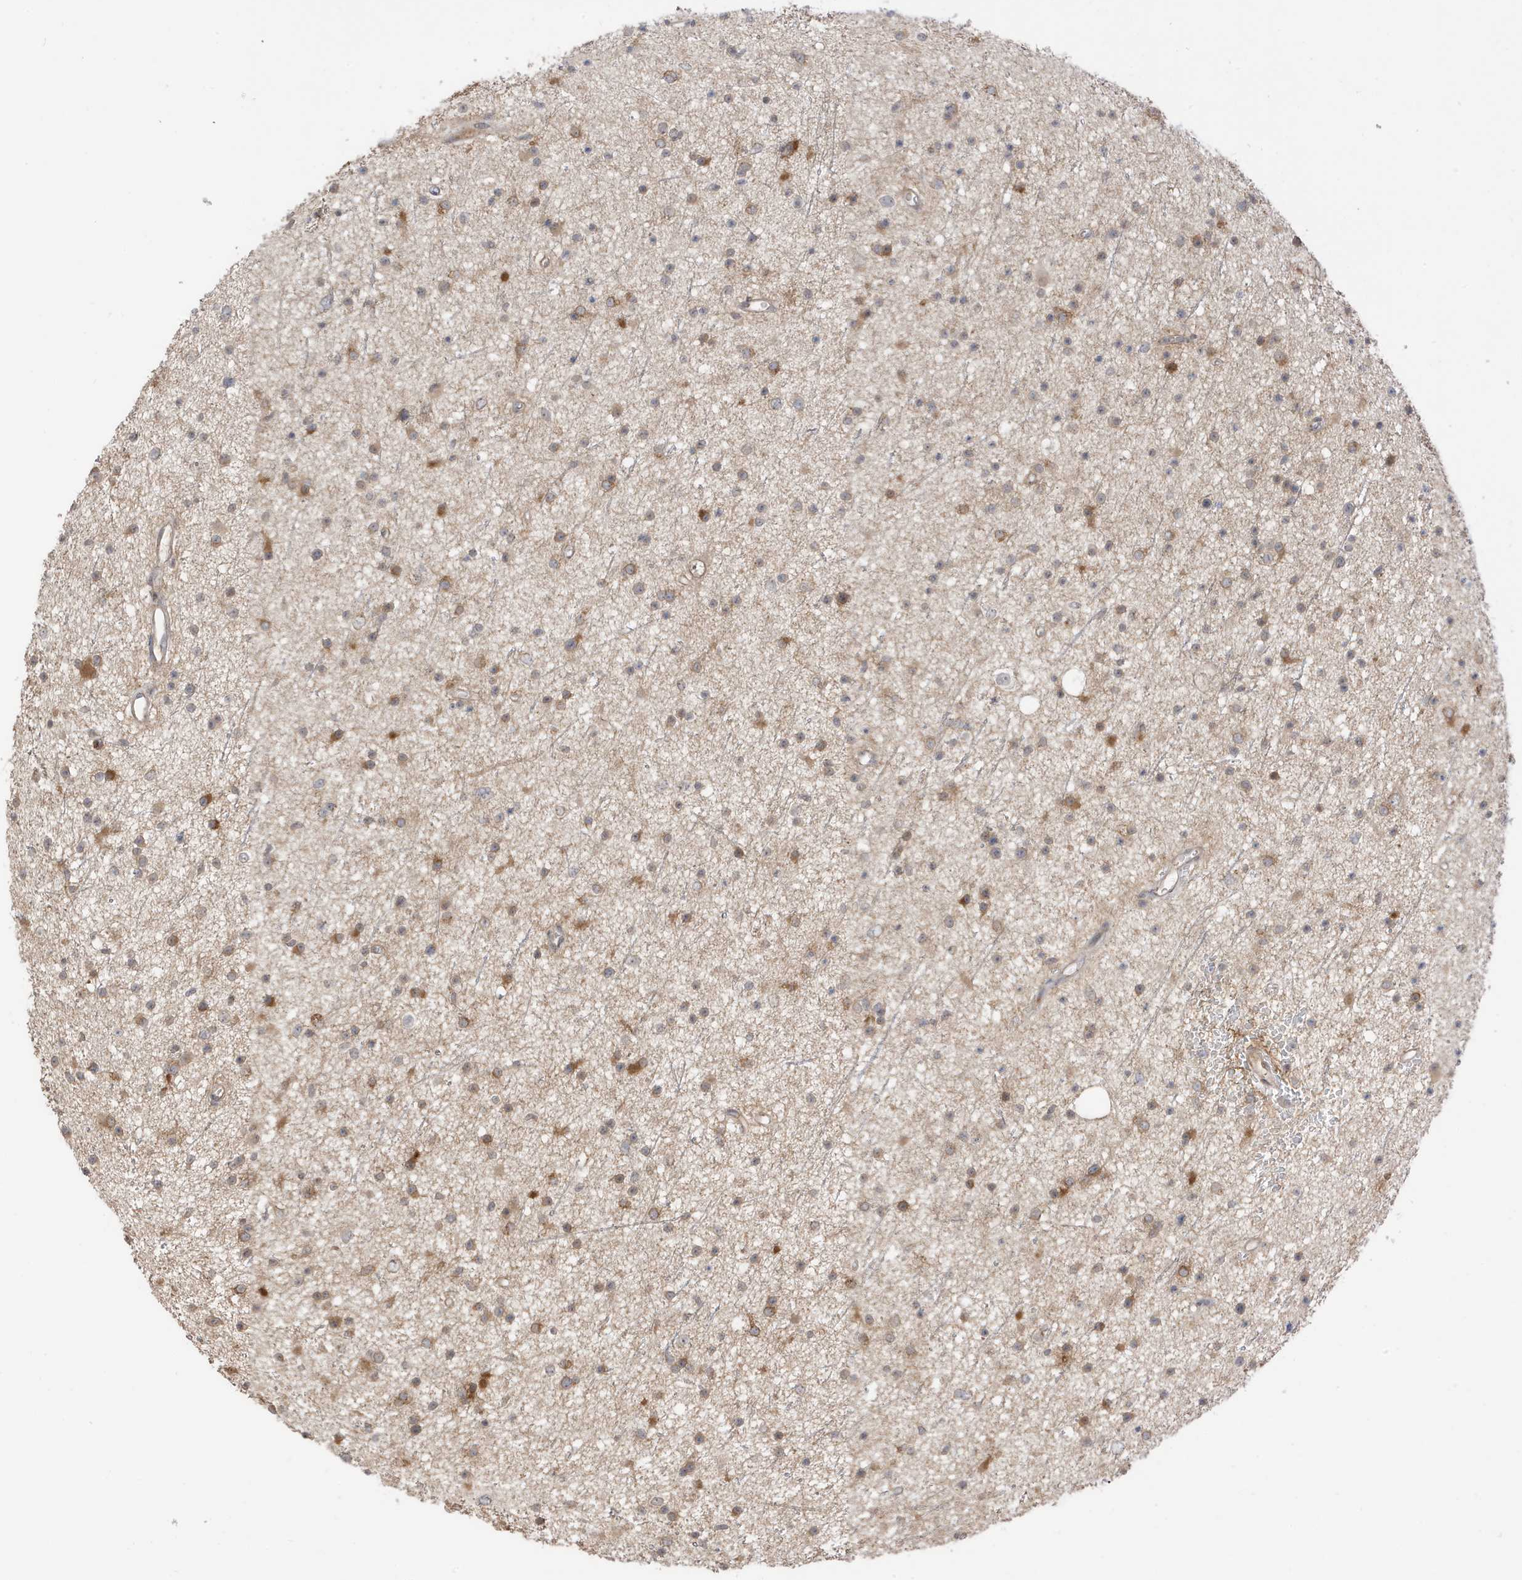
{"staining": {"intensity": "moderate", "quantity": "<25%", "location": "cytoplasmic/membranous"}, "tissue": "glioma", "cell_type": "Tumor cells", "image_type": "cancer", "snomed": [{"axis": "morphology", "description": "Glioma, malignant, Low grade"}, {"axis": "topography", "description": "Cerebral cortex"}], "caption": "Moderate cytoplasmic/membranous positivity is identified in approximately <25% of tumor cells in malignant glioma (low-grade).", "gene": "TAB3", "patient": {"sex": "female", "age": 39}}